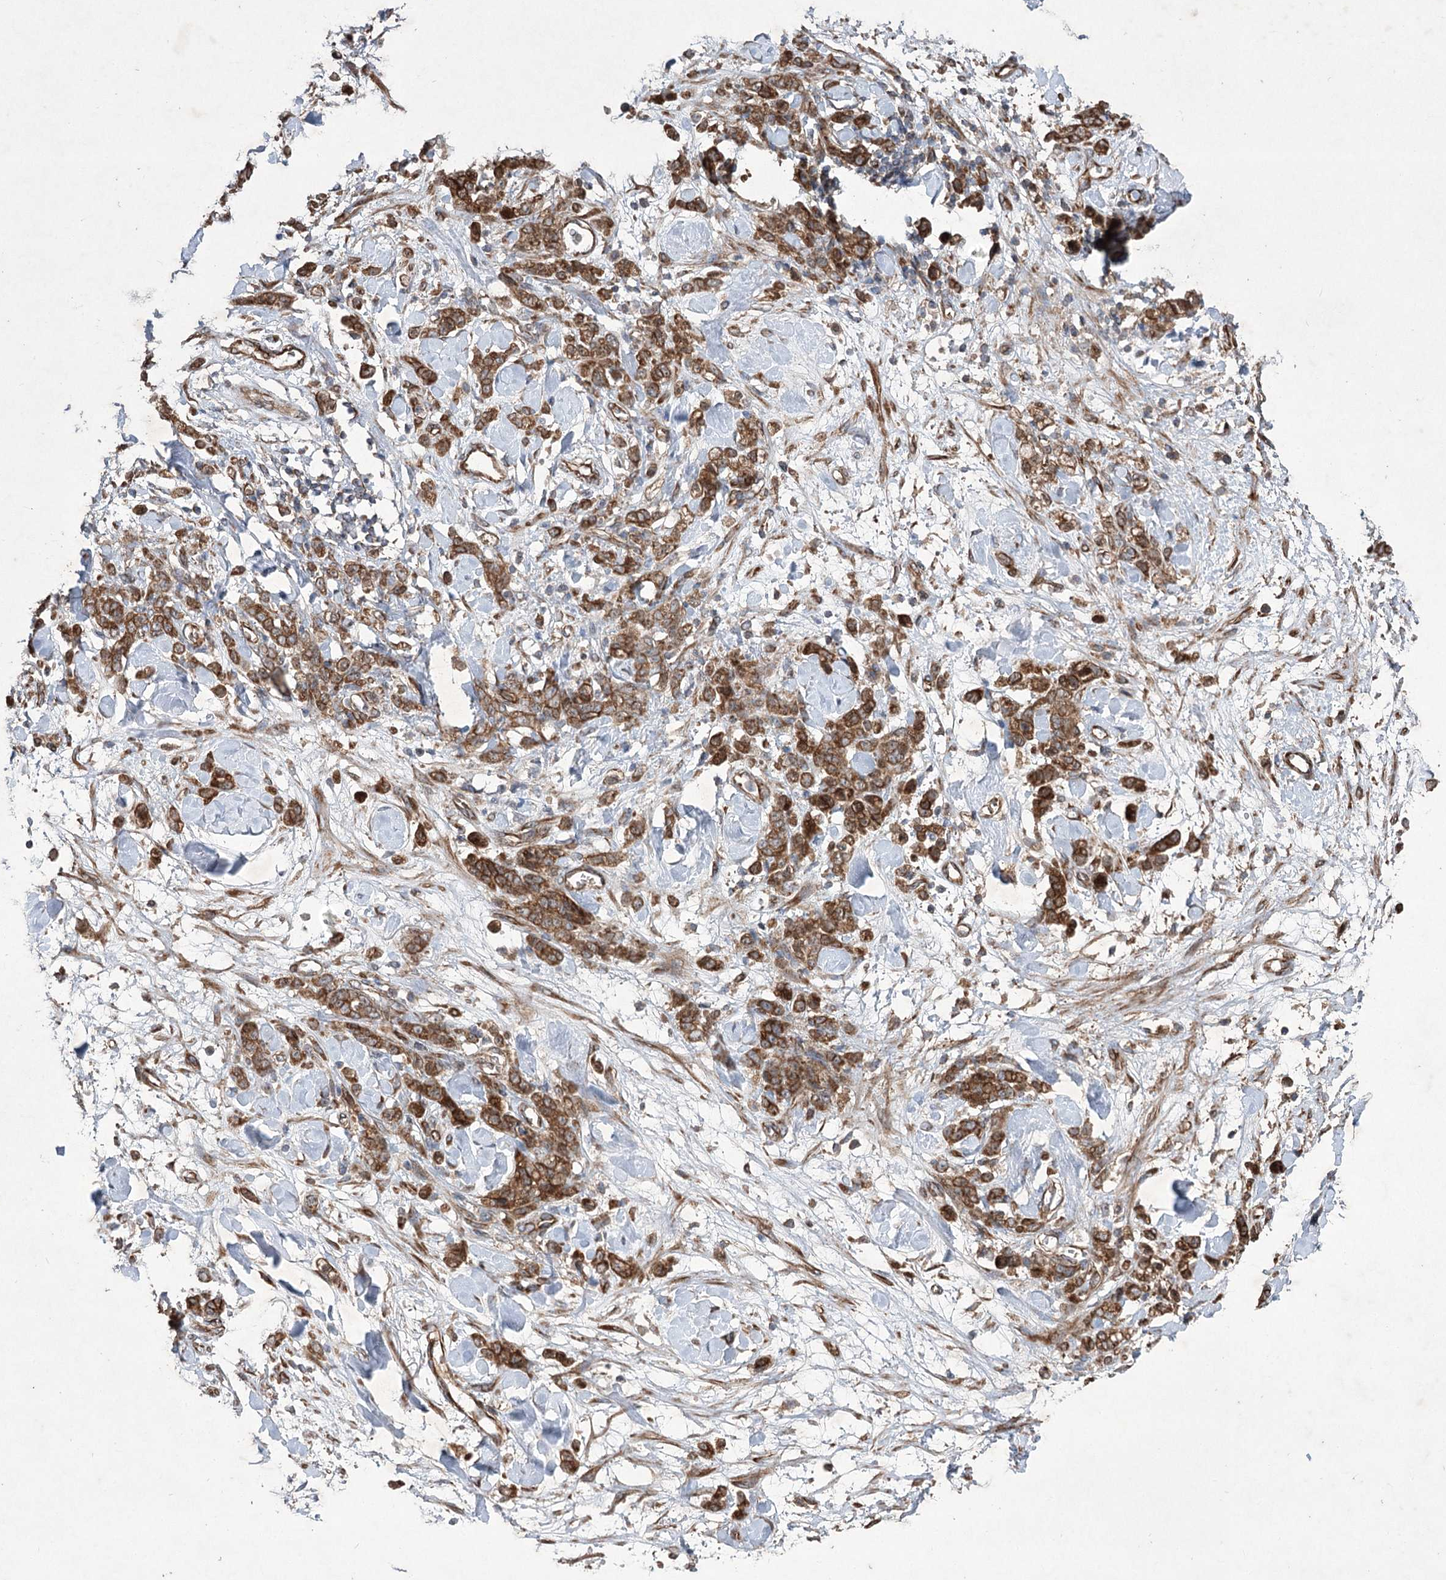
{"staining": {"intensity": "strong", "quantity": ">75%", "location": "cytoplasmic/membranous"}, "tissue": "stomach cancer", "cell_type": "Tumor cells", "image_type": "cancer", "snomed": [{"axis": "morphology", "description": "Normal tissue, NOS"}, {"axis": "morphology", "description": "Adenocarcinoma, NOS"}, {"axis": "topography", "description": "Stomach"}], "caption": "Tumor cells exhibit high levels of strong cytoplasmic/membranous expression in approximately >75% of cells in human adenocarcinoma (stomach). Nuclei are stained in blue.", "gene": "SERINC5", "patient": {"sex": "male", "age": 82}}